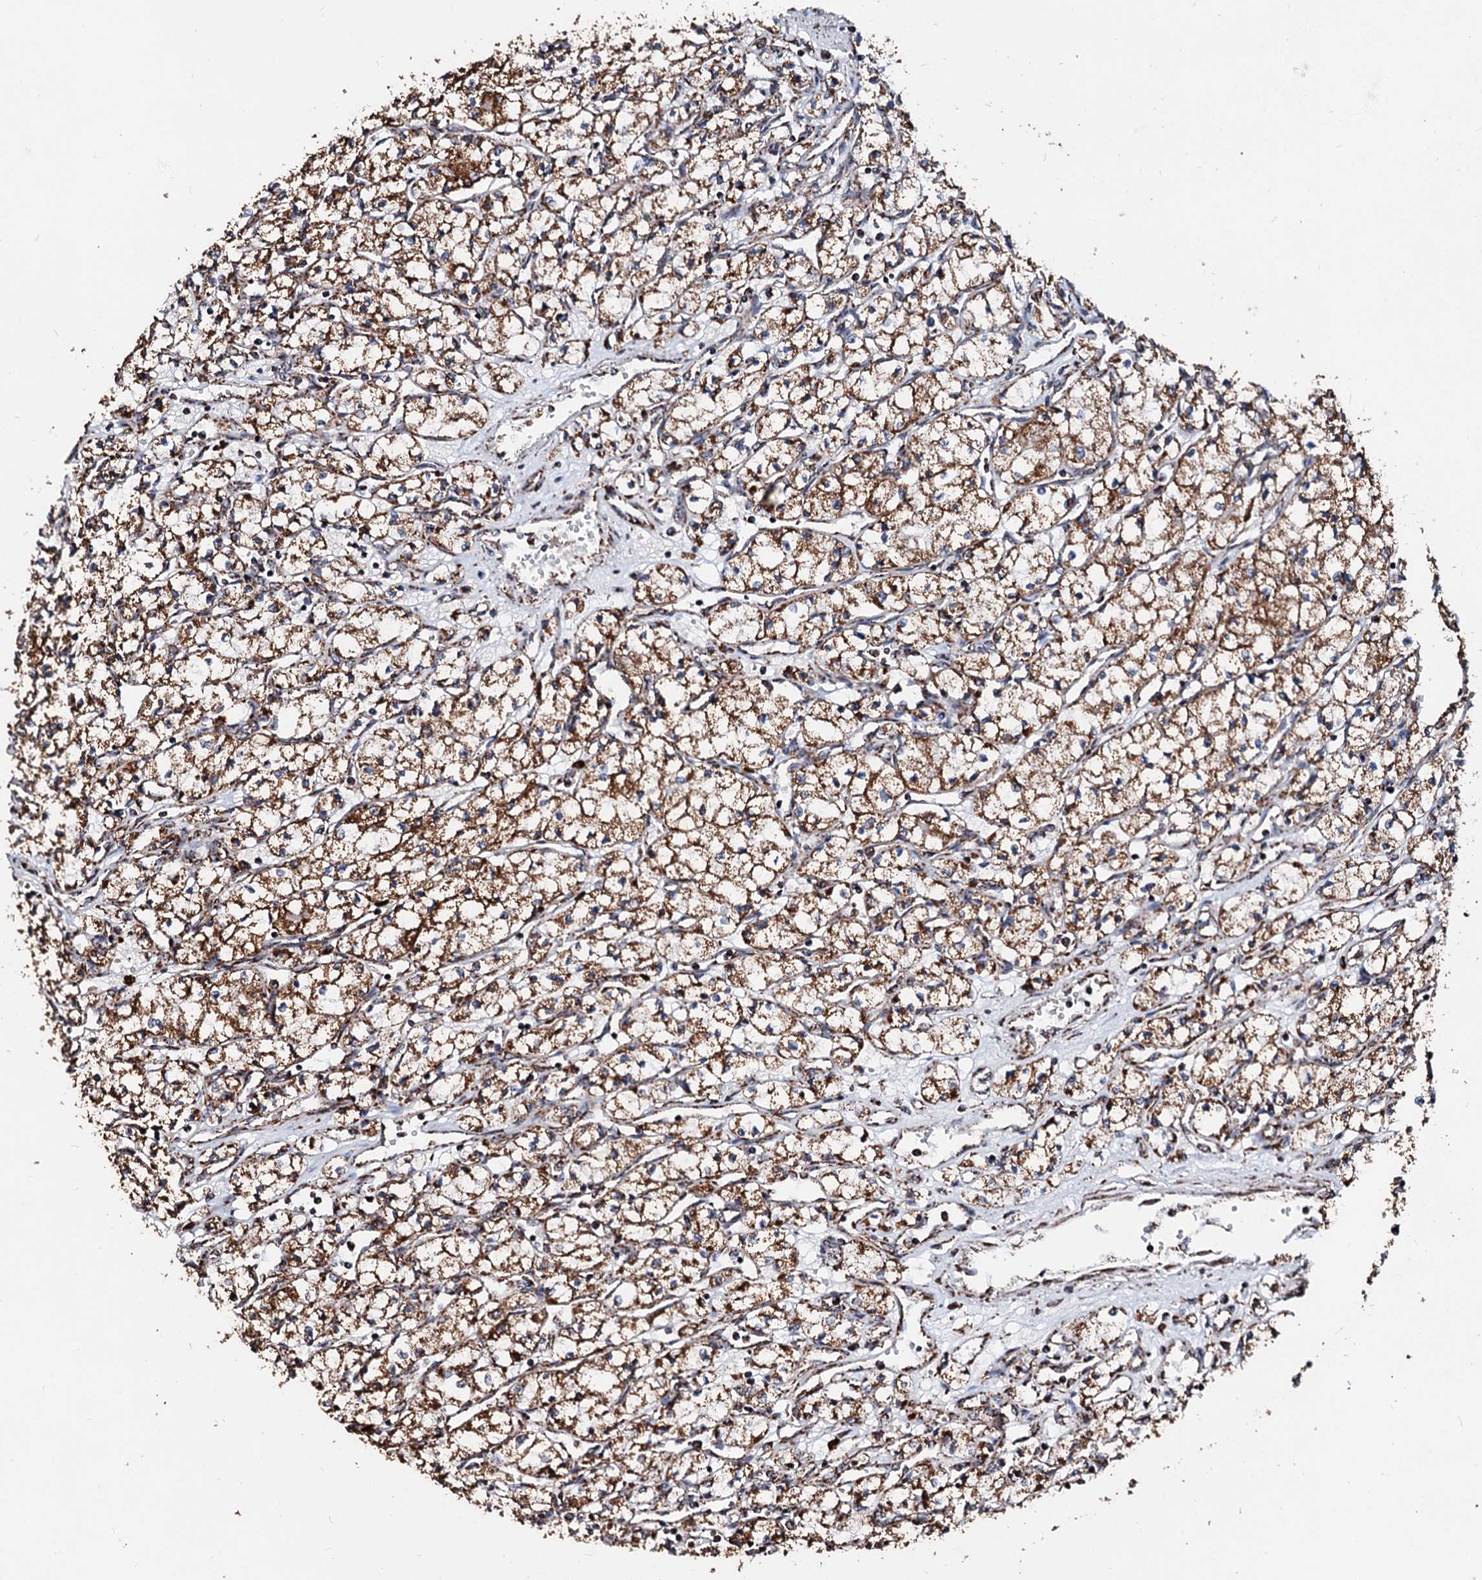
{"staining": {"intensity": "moderate", "quantity": ">75%", "location": "cytoplasmic/membranous"}, "tissue": "renal cancer", "cell_type": "Tumor cells", "image_type": "cancer", "snomed": [{"axis": "morphology", "description": "Adenocarcinoma, NOS"}, {"axis": "topography", "description": "Kidney"}], "caption": "A medium amount of moderate cytoplasmic/membranous expression is seen in about >75% of tumor cells in adenocarcinoma (renal) tissue.", "gene": "SECISBP2L", "patient": {"sex": "male", "age": 59}}